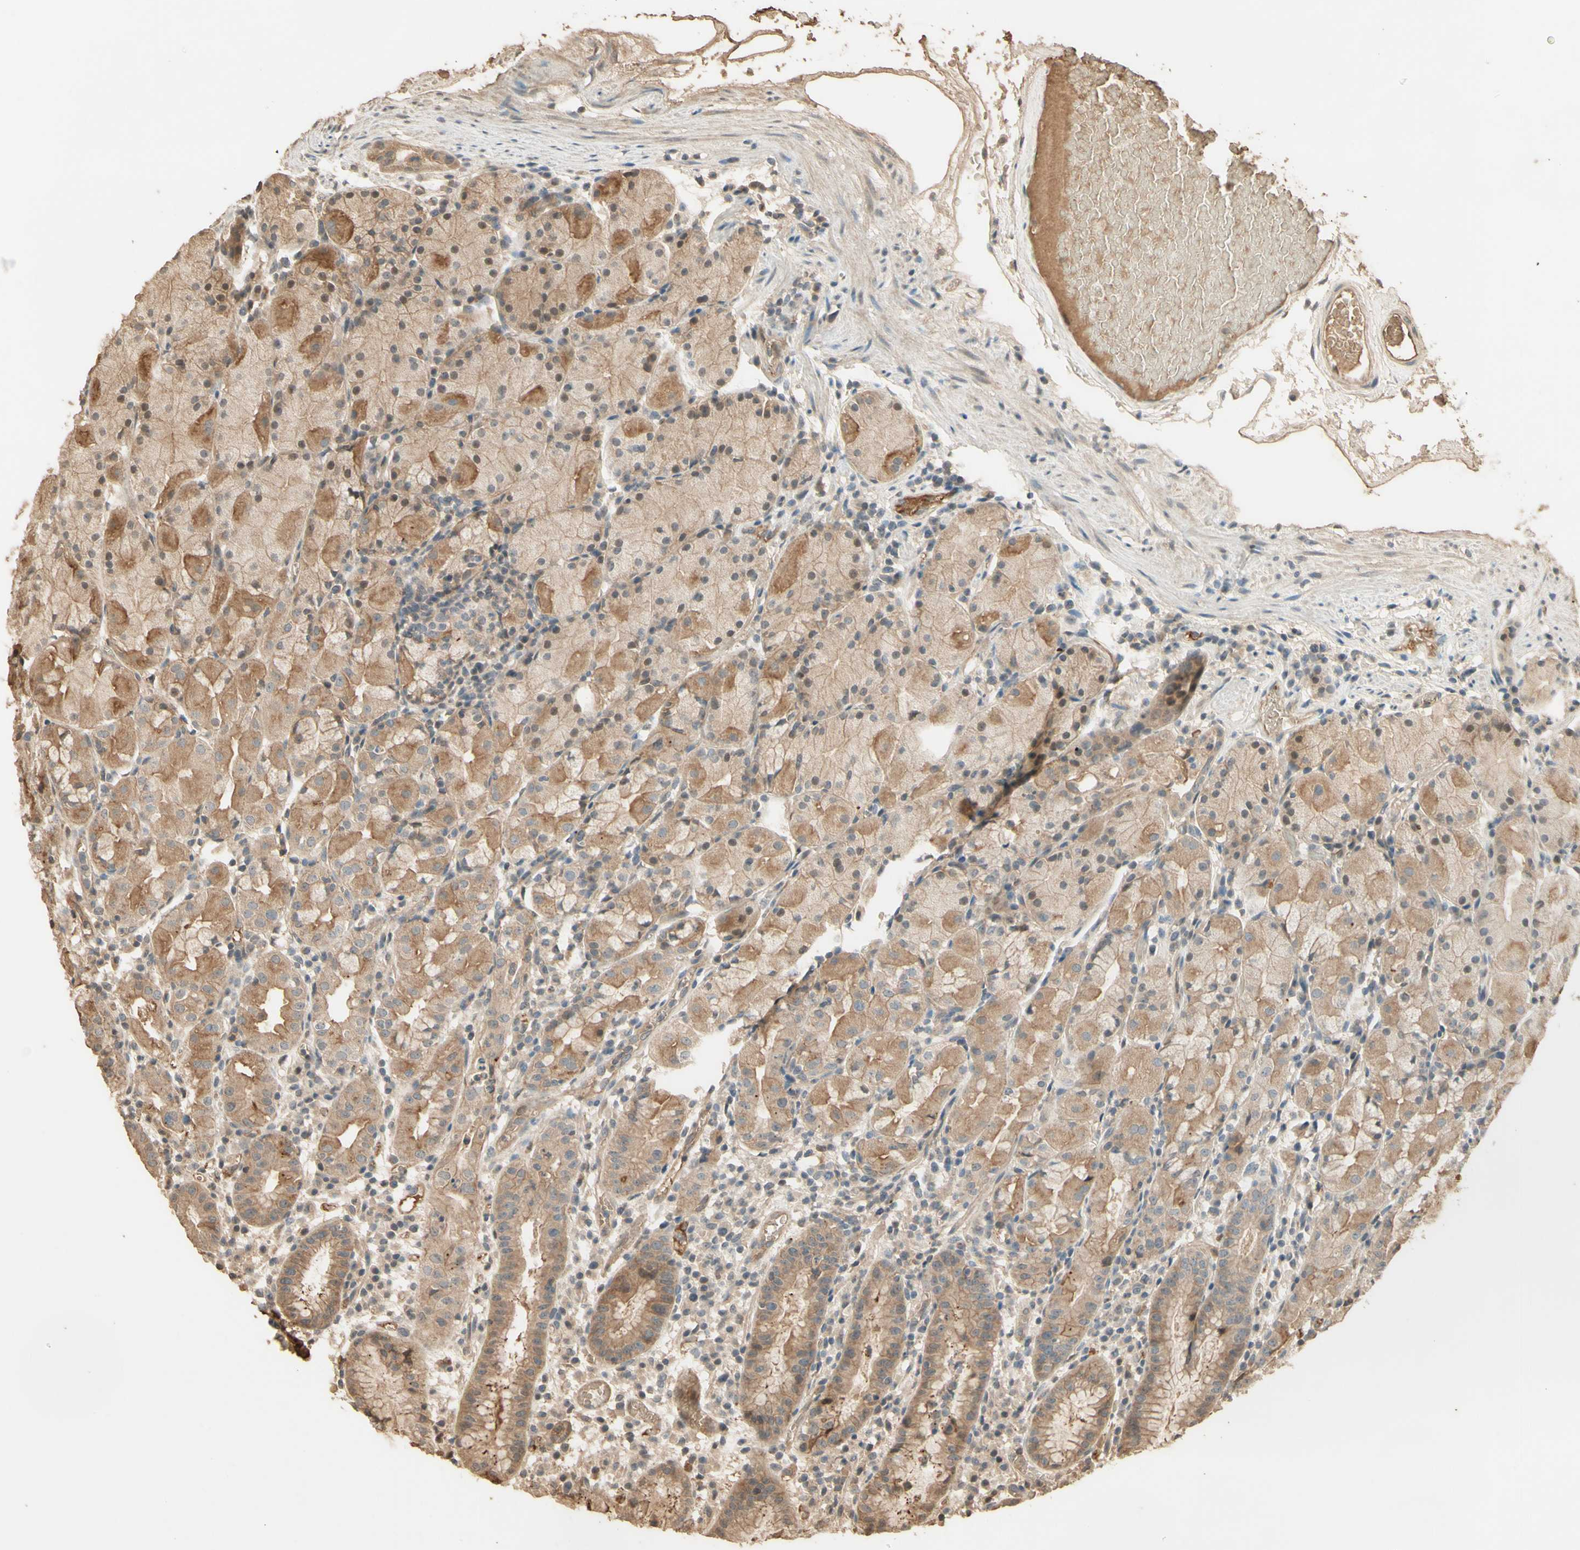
{"staining": {"intensity": "moderate", "quantity": ">75%", "location": "cytoplasmic/membranous"}, "tissue": "stomach", "cell_type": "Glandular cells", "image_type": "normal", "snomed": [{"axis": "morphology", "description": "Normal tissue, NOS"}, {"axis": "topography", "description": "Stomach"}, {"axis": "topography", "description": "Stomach, lower"}], "caption": "IHC photomicrograph of unremarkable stomach: human stomach stained using immunohistochemistry (IHC) shows medium levels of moderate protein expression localized specifically in the cytoplasmic/membranous of glandular cells, appearing as a cytoplasmic/membranous brown color.", "gene": "SMAD9", "patient": {"sex": "female", "age": 75}}